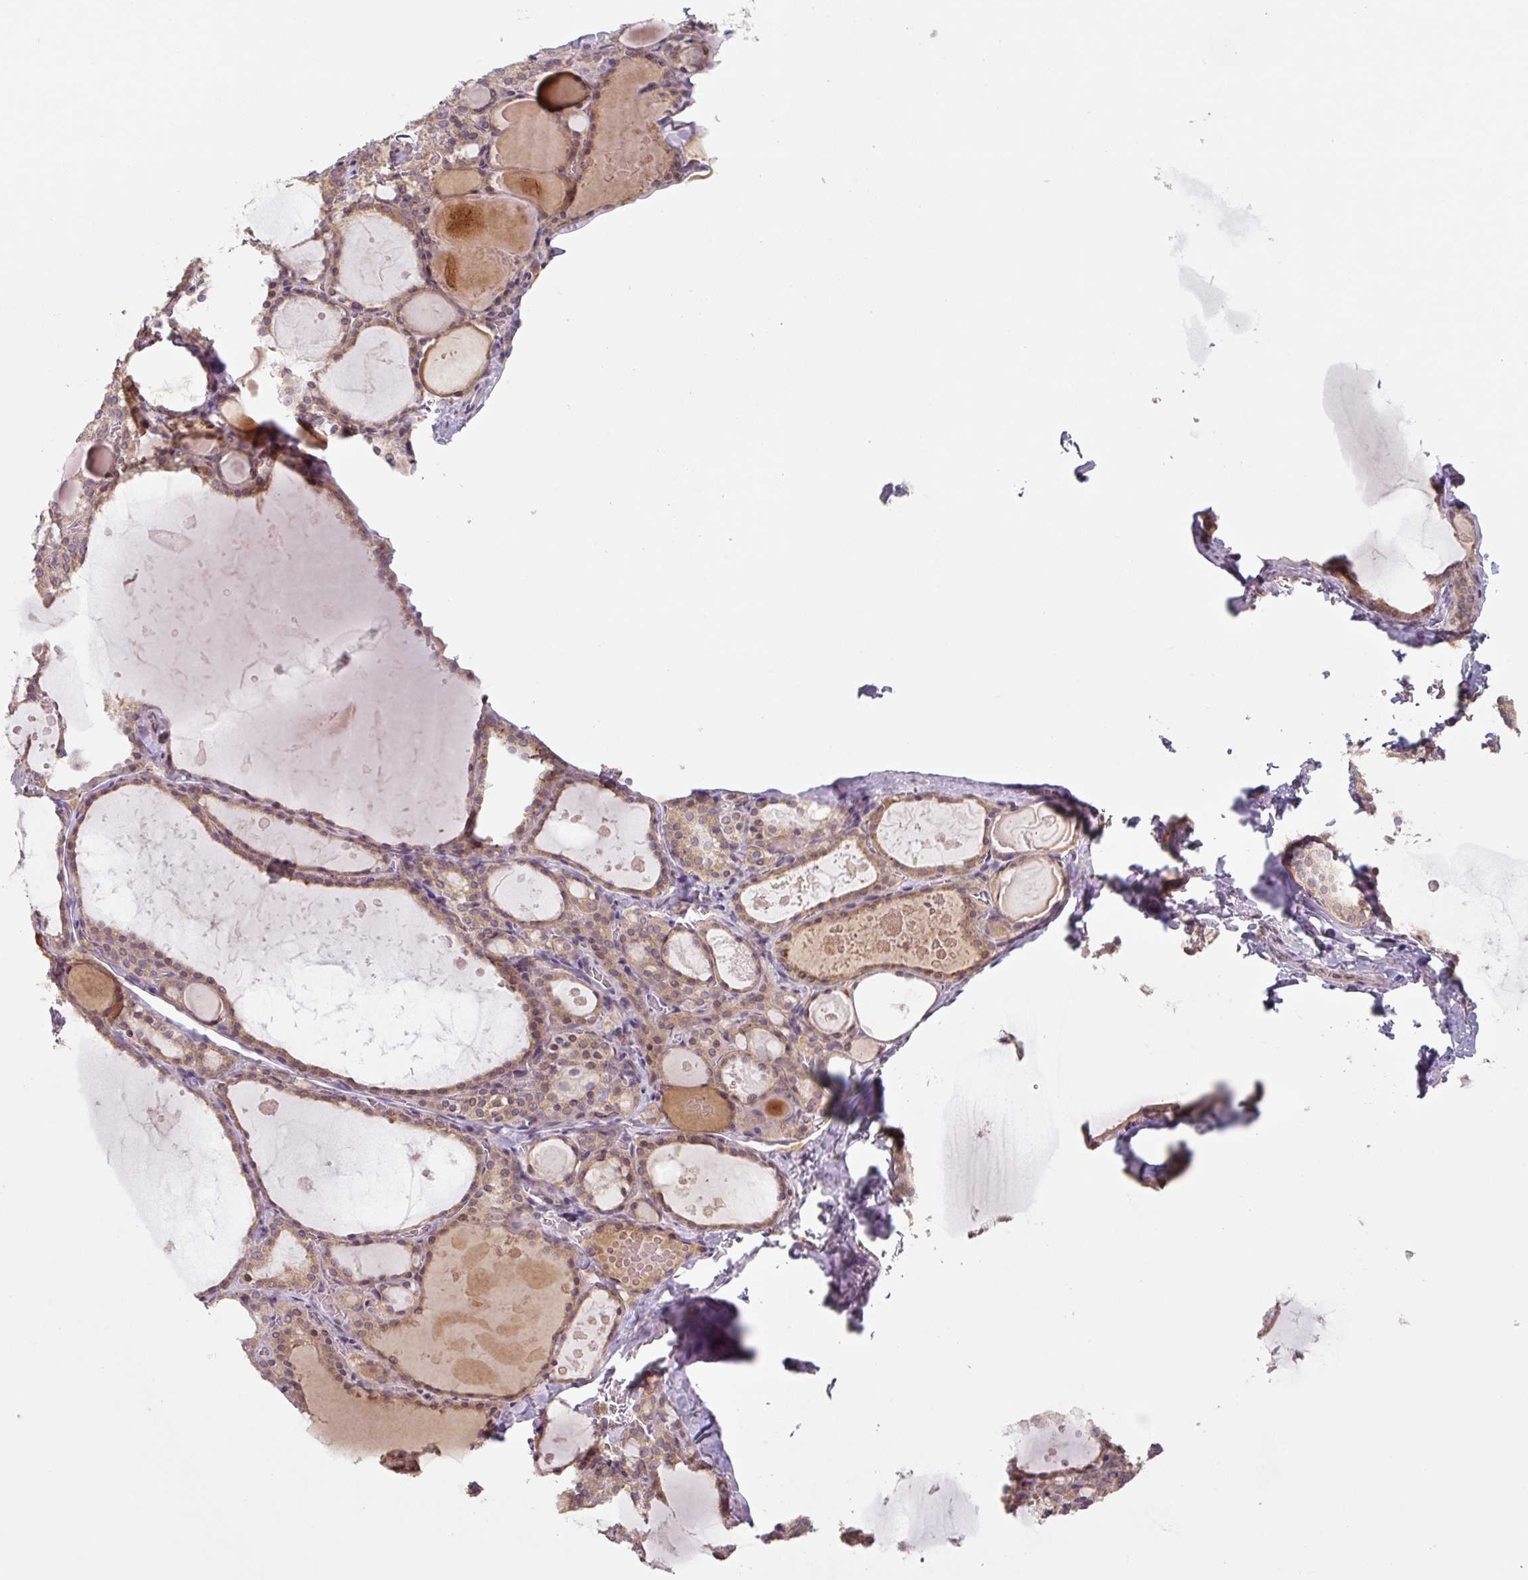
{"staining": {"intensity": "moderate", "quantity": ">75%", "location": "cytoplasmic/membranous"}, "tissue": "thyroid gland", "cell_type": "Glandular cells", "image_type": "normal", "snomed": [{"axis": "morphology", "description": "Normal tissue, NOS"}, {"axis": "topography", "description": "Thyroid gland"}], "caption": "Glandular cells display medium levels of moderate cytoplasmic/membranous expression in approximately >75% of cells in normal human thyroid gland.", "gene": "C2orf73", "patient": {"sex": "male", "age": 56}}